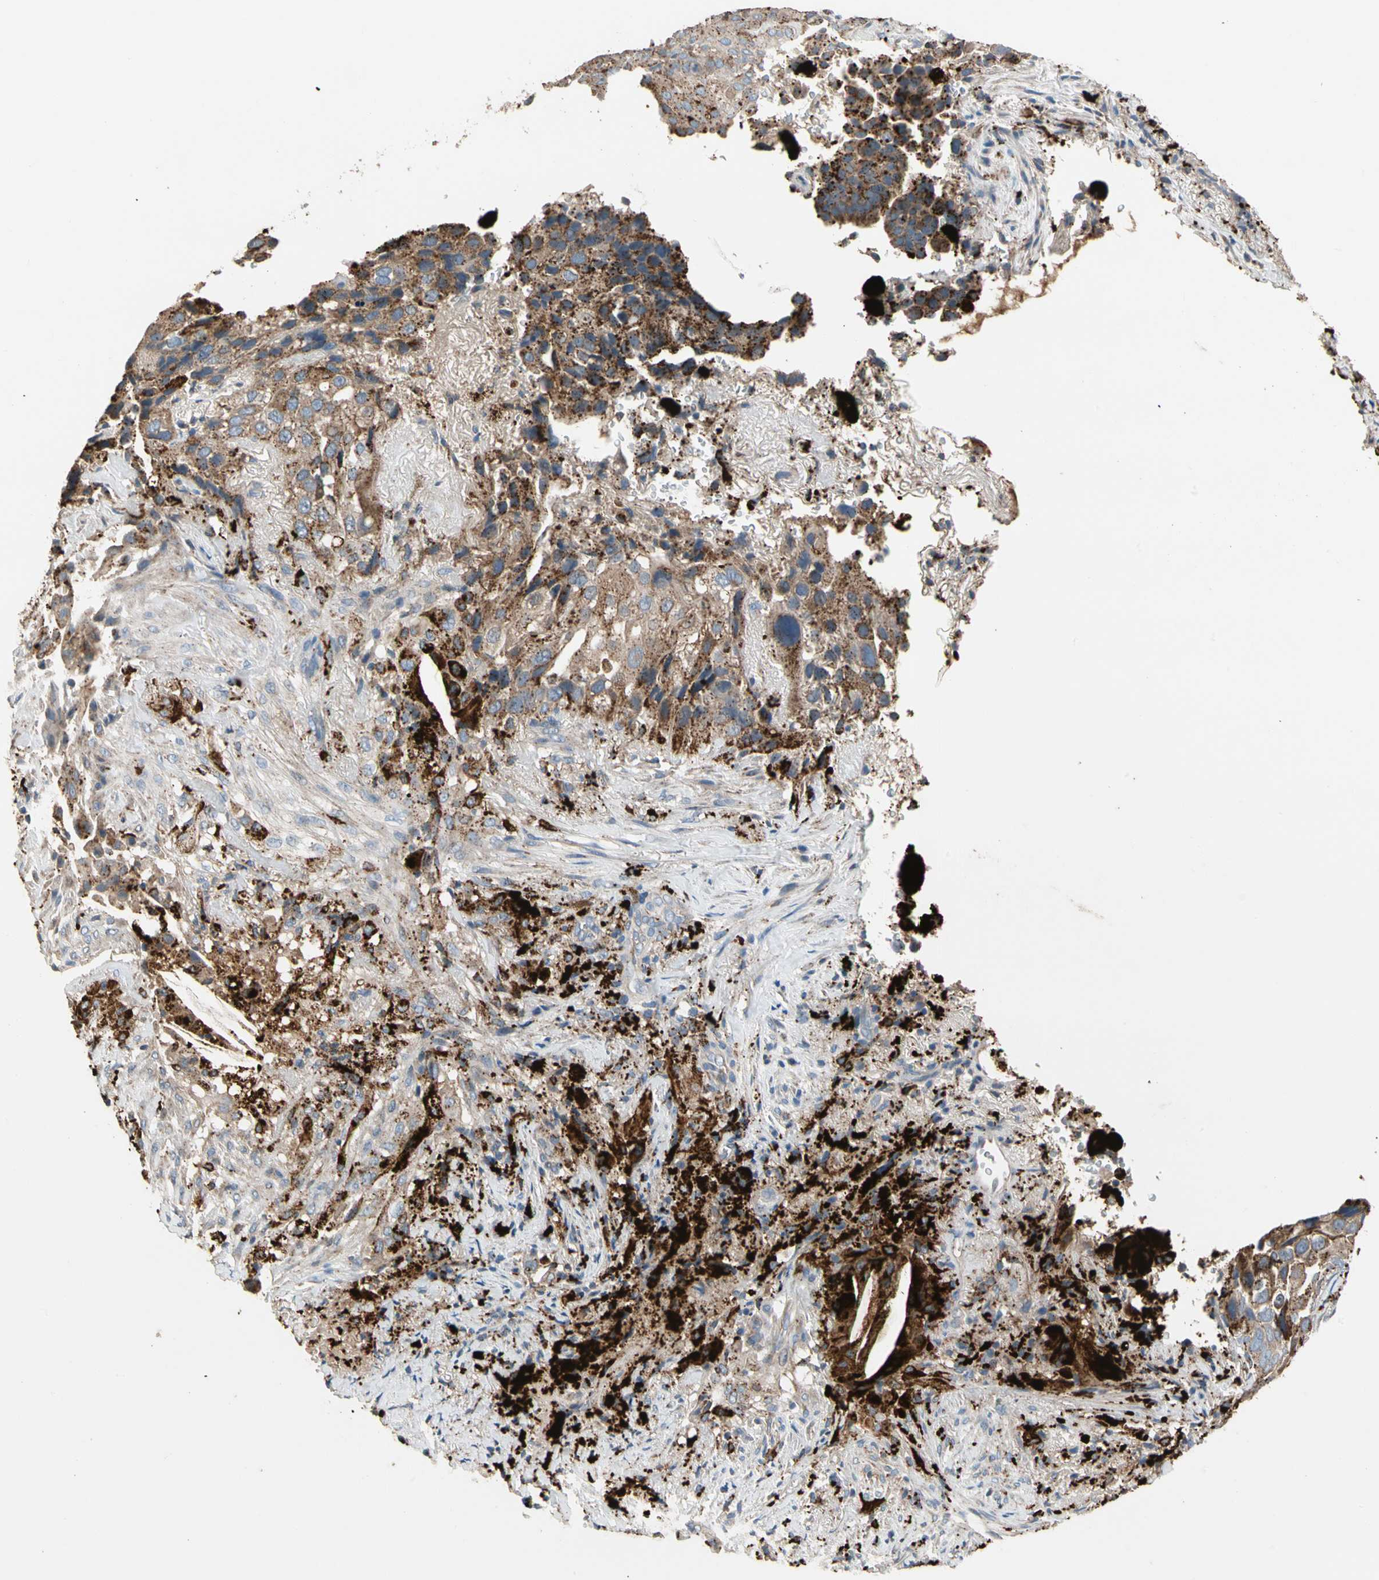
{"staining": {"intensity": "strong", "quantity": ">75%", "location": "cytoplasmic/membranous"}, "tissue": "lung cancer", "cell_type": "Tumor cells", "image_type": "cancer", "snomed": [{"axis": "morphology", "description": "Squamous cell carcinoma, NOS"}, {"axis": "topography", "description": "Lung"}], "caption": "The micrograph shows immunohistochemical staining of squamous cell carcinoma (lung). There is strong cytoplasmic/membranous staining is appreciated in about >75% of tumor cells.", "gene": "GM2A", "patient": {"sex": "male", "age": 54}}